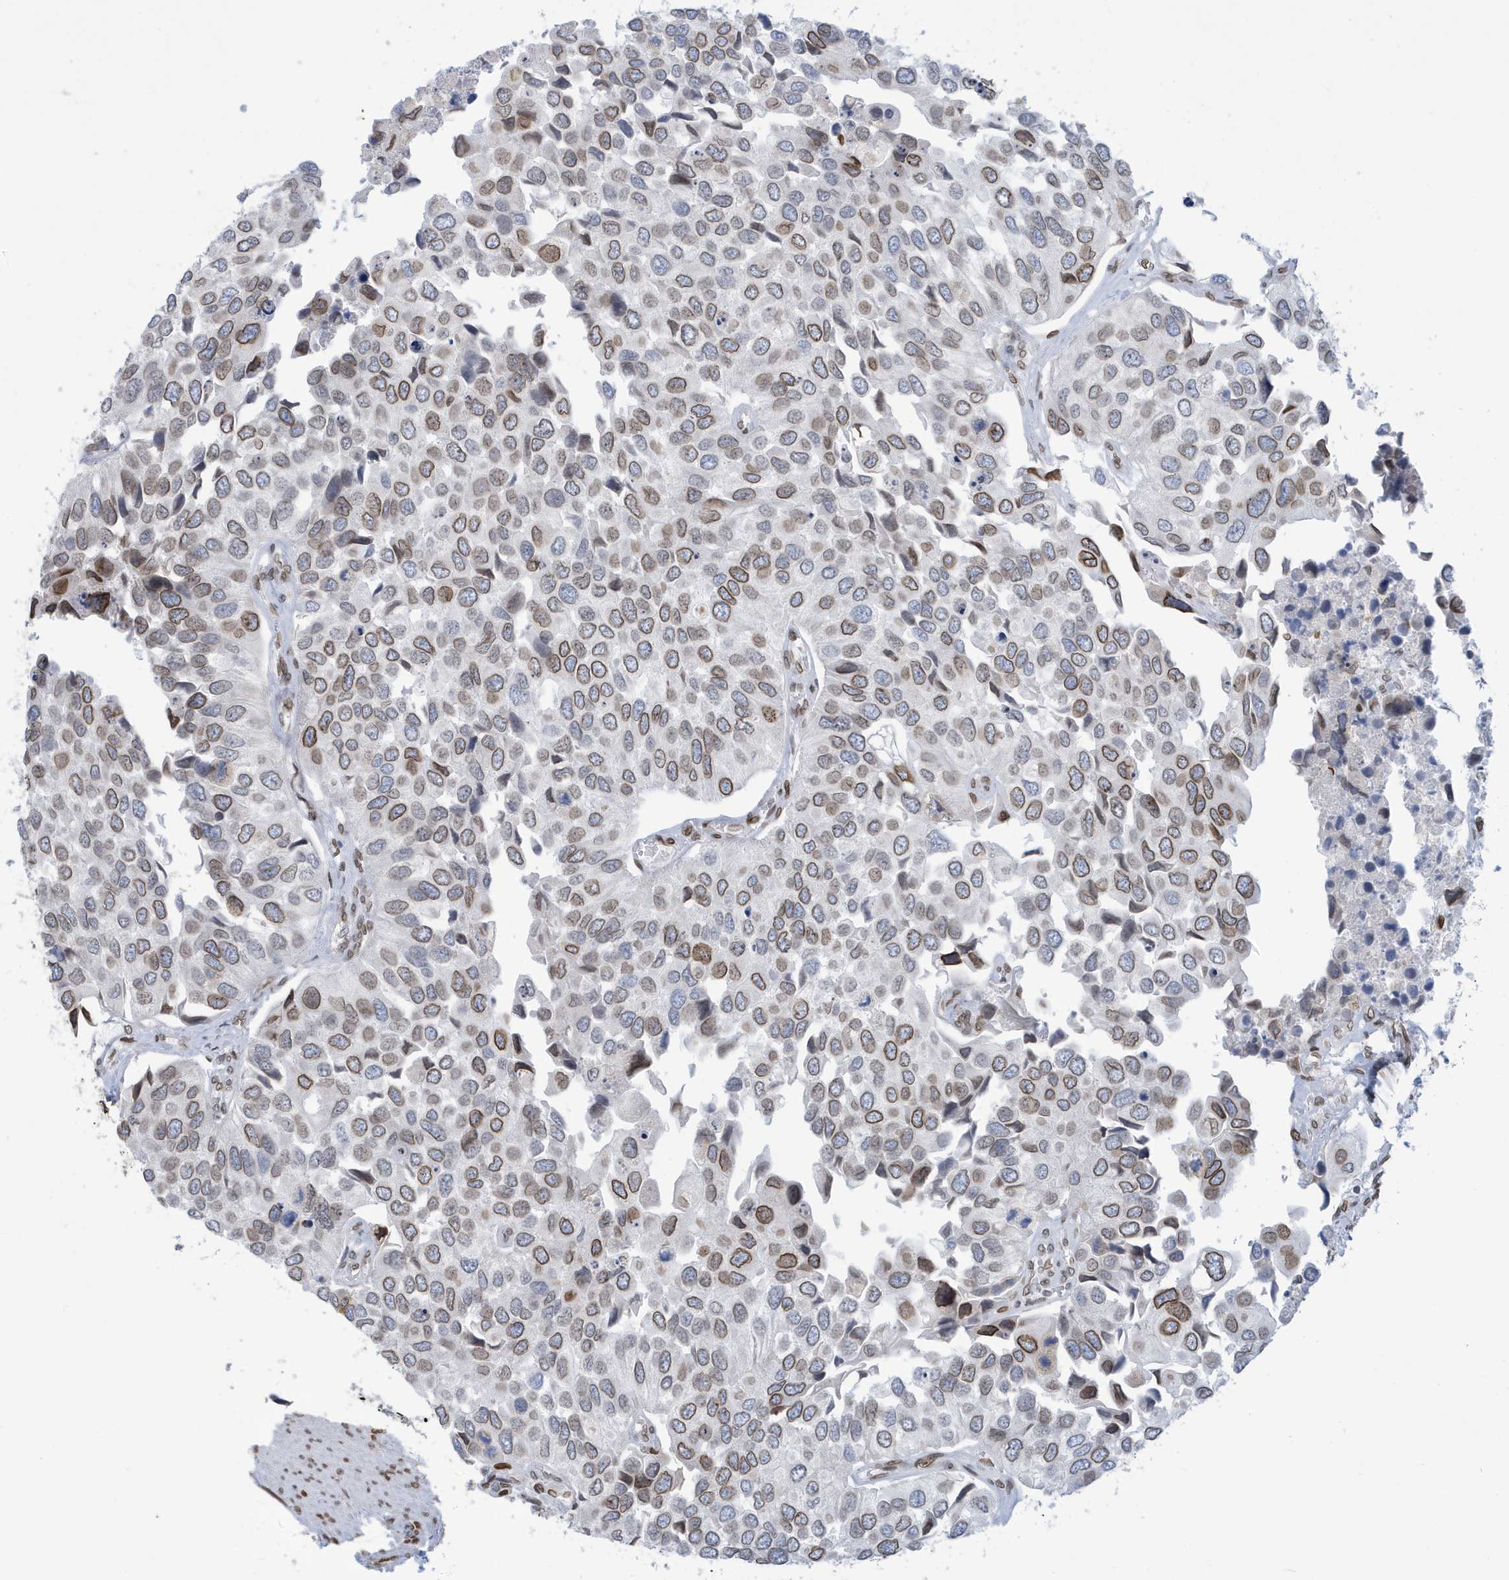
{"staining": {"intensity": "moderate", "quantity": ">75%", "location": "cytoplasmic/membranous,nuclear"}, "tissue": "urothelial cancer", "cell_type": "Tumor cells", "image_type": "cancer", "snomed": [{"axis": "morphology", "description": "Urothelial carcinoma, High grade"}, {"axis": "topography", "description": "Urinary bladder"}], "caption": "IHC of urothelial cancer reveals medium levels of moderate cytoplasmic/membranous and nuclear staining in approximately >75% of tumor cells. (DAB (3,3'-diaminobenzidine) IHC, brown staining for protein, blue staining for nuclei).", "gene": "PCYT1A", "patient": {"sex": "male", "age": 74}}